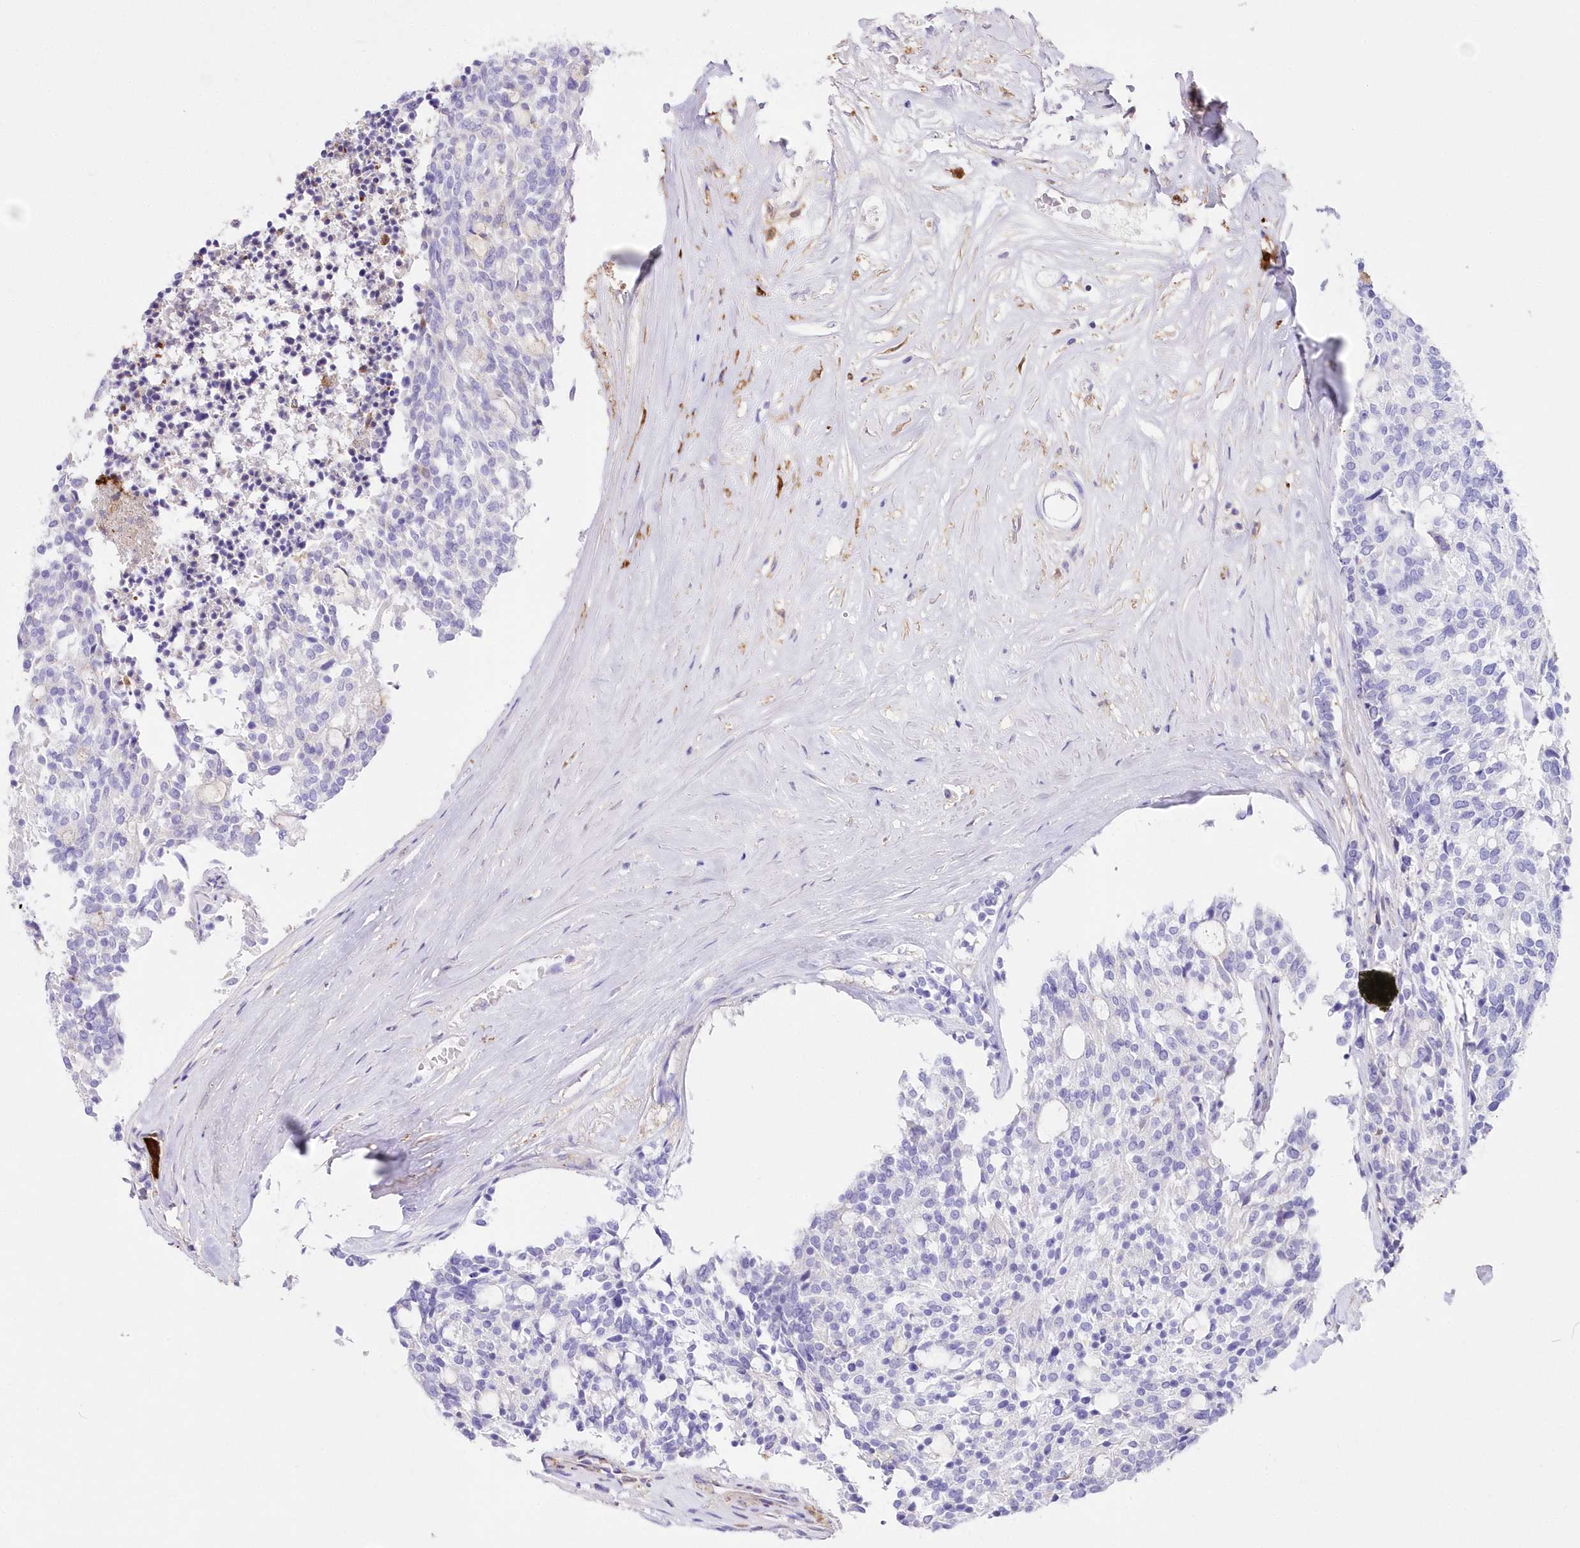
{"staining": {"intensity": "negative", "quantity": "none", "location": "none"}, "tissue": "carcinoid", "cell_type": "Tumor cells", "image_type": "cancer", "snomed": [{"axis": "morphology", "description": "Carcinoid, malignant, NOS"}, {"axis": "topography", "description": "Pancreas"}], "caption": "Tumor cells show no significant protein expression in carcinoid.", "gene": "DNAJC19", "patient": {"sex": "female", "age": 54}}